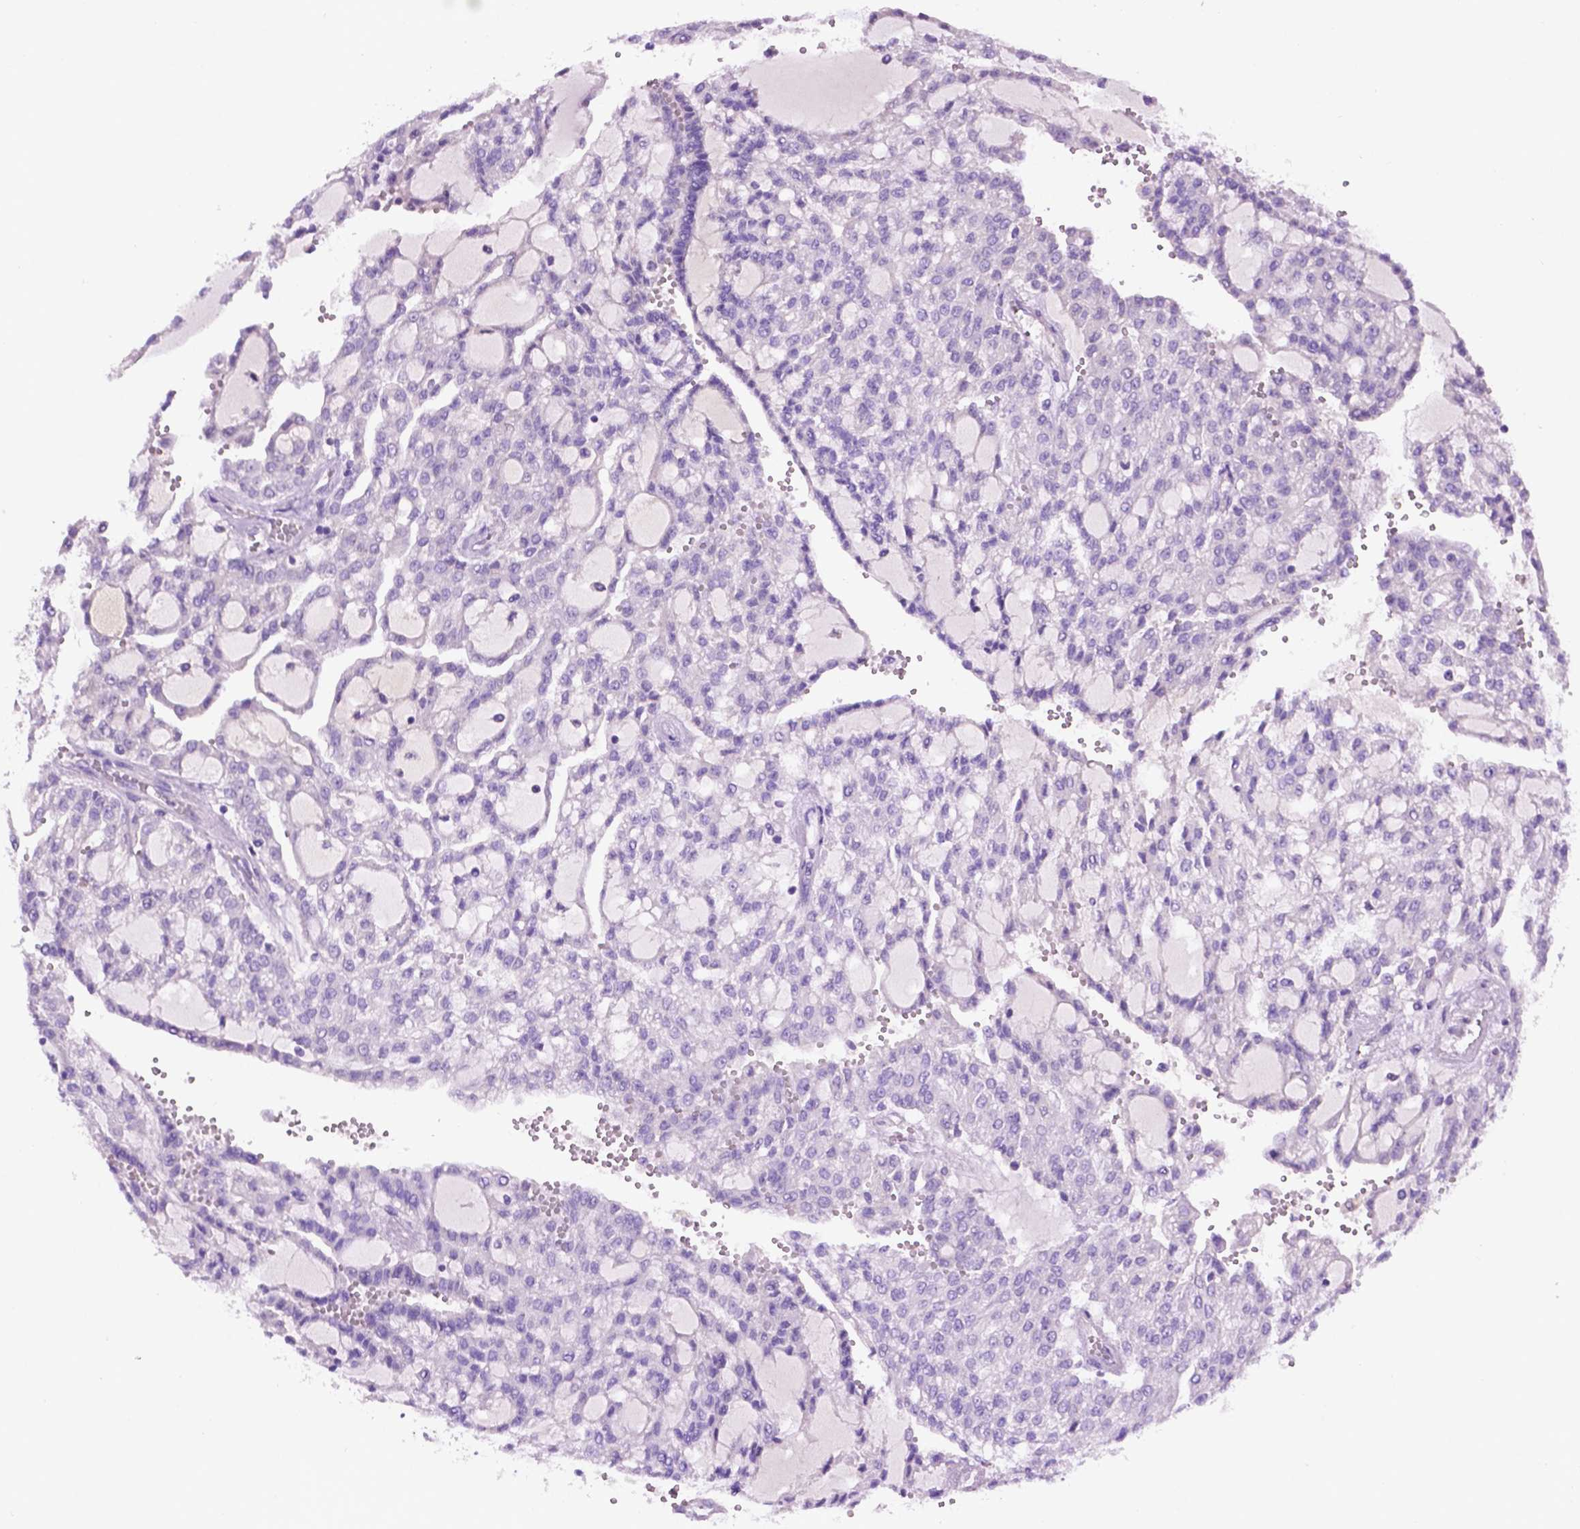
{"staining": {"intensity": "negative", "quantity": "none", "location": "none"}, "tissue": "renal cancer", "cell_type": "Tumor cells", "image_type": "cancer", "snomed": [{"axis": "morphology", "description": "Adenocarcinoma, NOS"}, {"axis": "topography", "description": "Kidney"}], "caption": "This is an IHC micrograph of human adenocarcinoma (renal). There is no positivity in tumor cells.", "gene": "MMP27", "patient": {"sex": "male", "age": 63}}